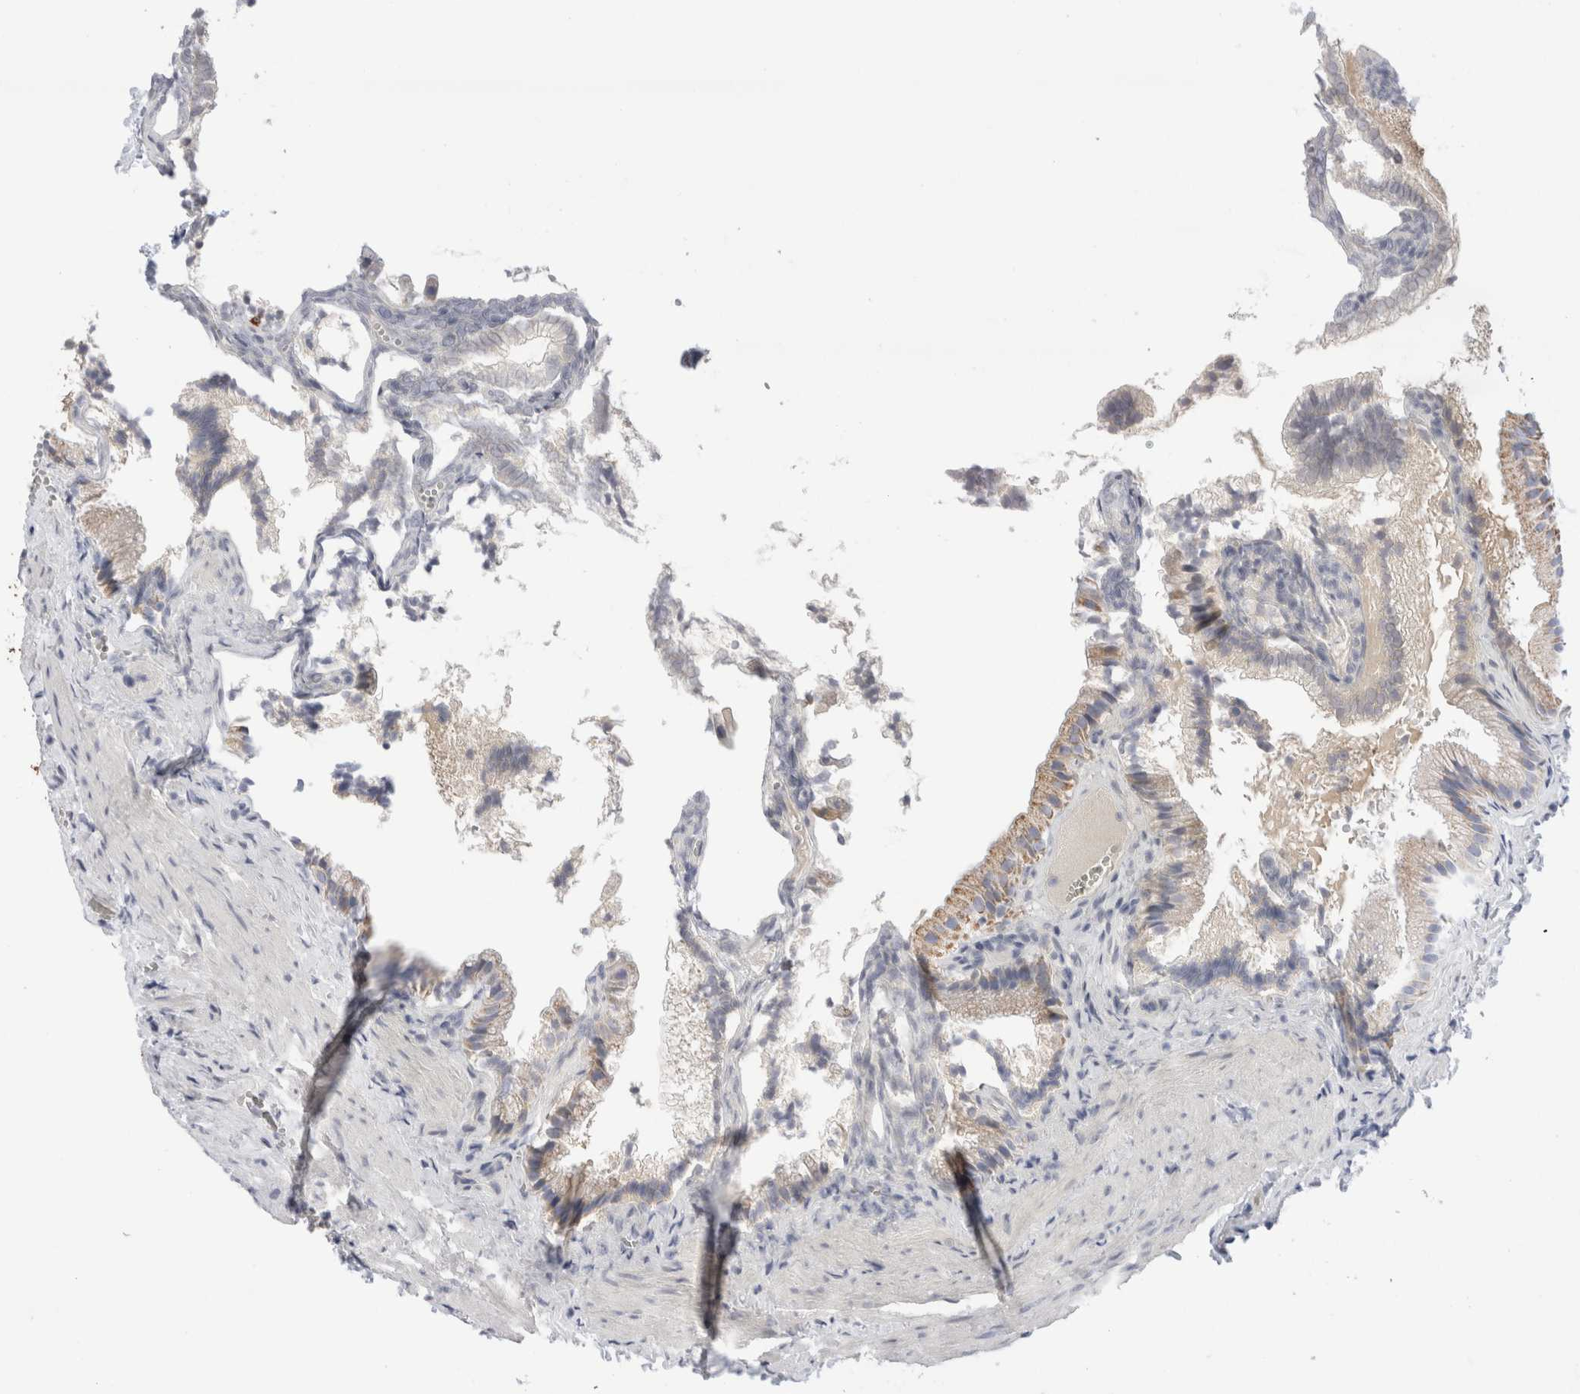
{"staining": {"intensity": "moderate", "quantity": ">75%", "location": "cytoplasmic/membranous"}, "tissue": "gallbladder", "cell_type": "Glandular cells", "image_type": "normal", "snomed": [{"axis": "morphology", "description": "Normal tissue, NOS"}, {"axis": "topography", "description": "Gallbladder"}], "caption": "Moderate cytoplasmic/membranous positivity is identified in about >75% of glandular cells in unremarkable gallbladder. (DAB (3,3'-diaminobenzidine) IHC, brown staining for protein, blue staining for nuclei).", "gene": "ECHDC2", "patient": {"sex": "male", "age": 38}}